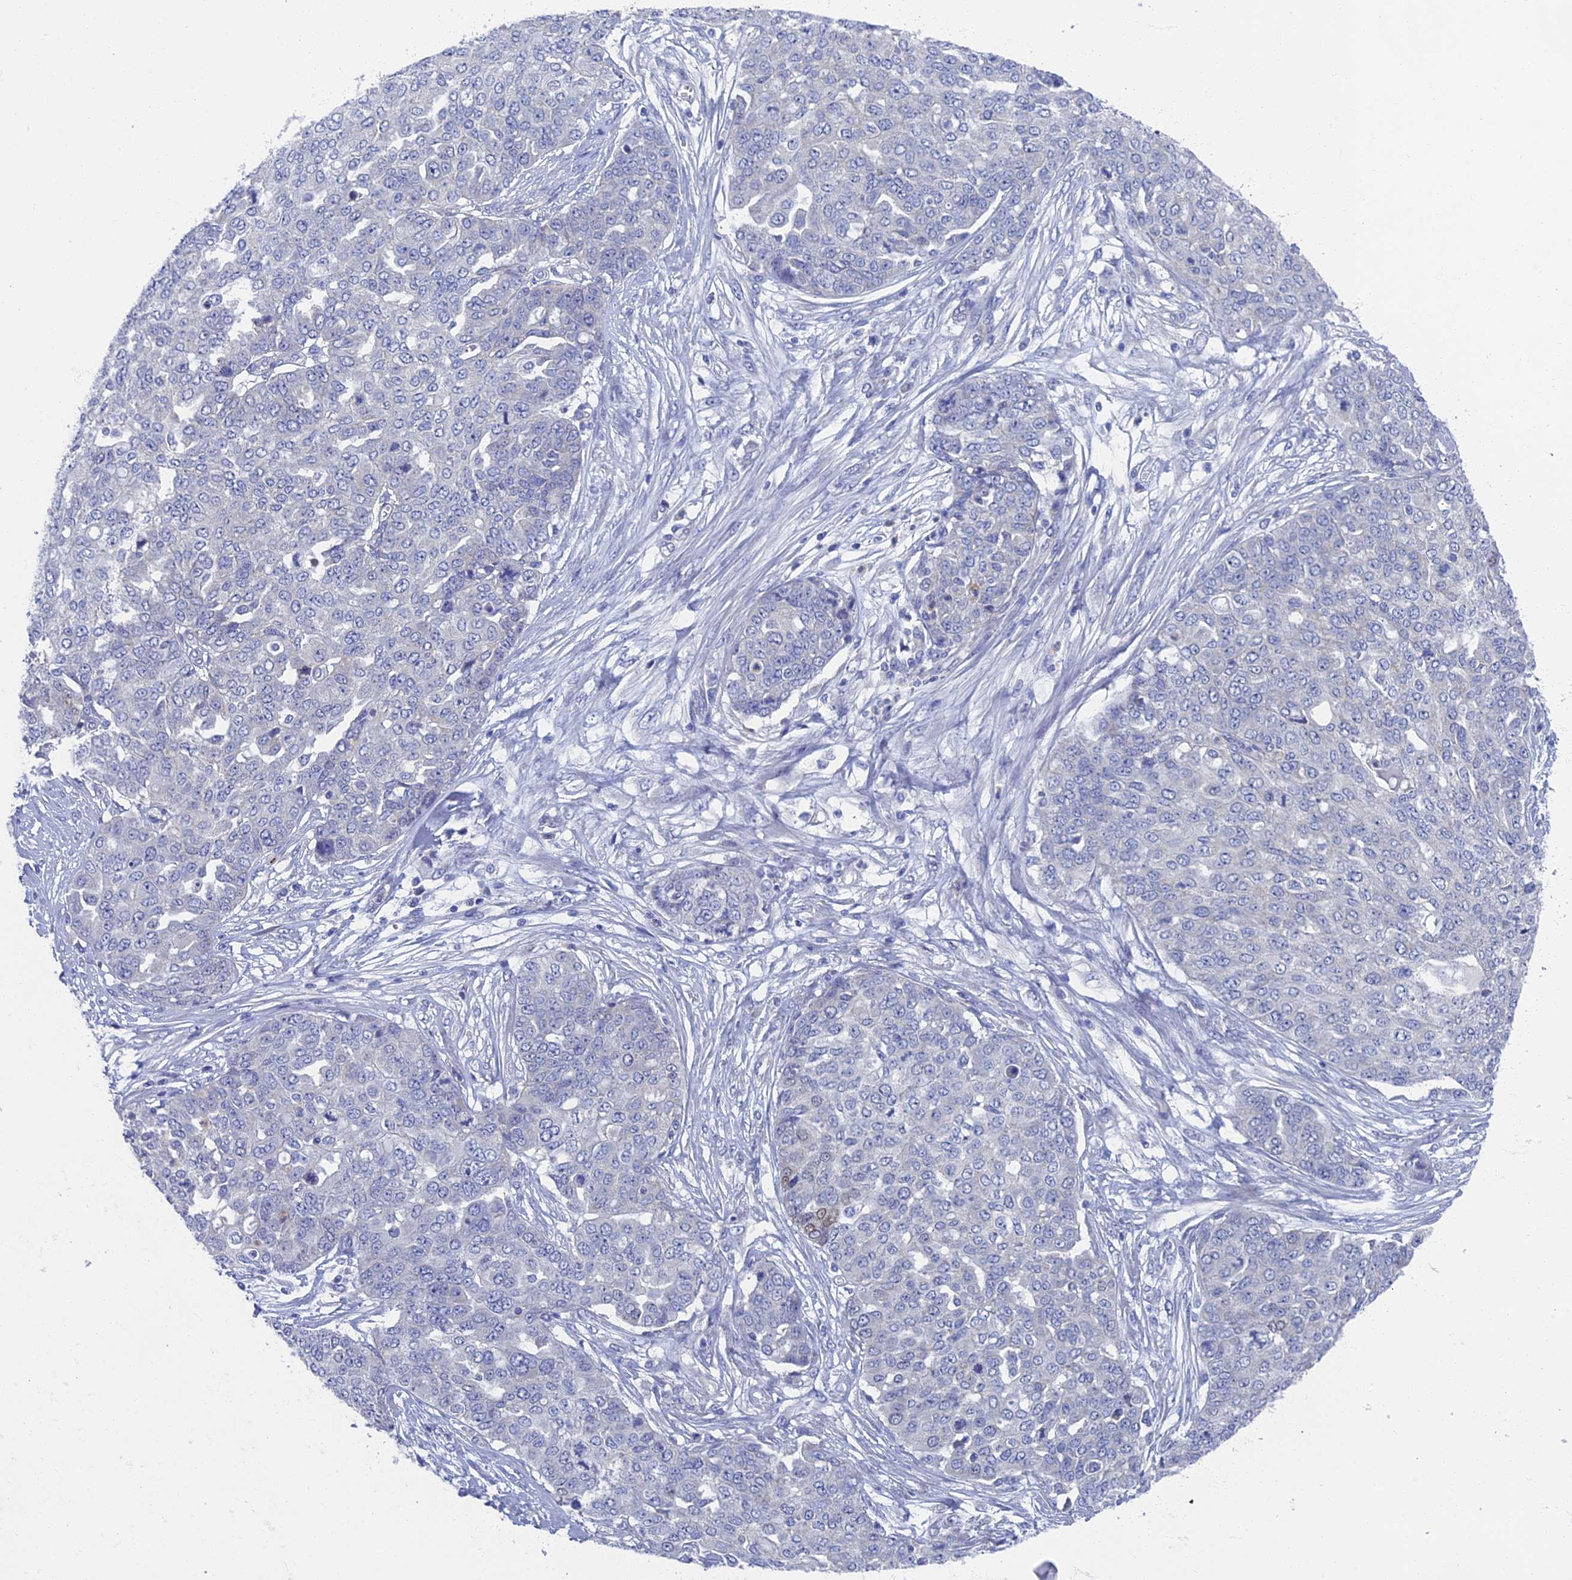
{"staining": {"intensity": "negative", "quantity": "none", "location": "none"}, "tissue": "ovarian cancer", "cell_type": "Tumor cells", "image_type": "cancer", "snomed": [{"axis": "morphology", "description": "Cystadenocarcinoma, serous, NOS"}, {"axis": "topography", "description": "Soft tissue"}, {"axis": "topography", "description": "Ovary"}], "caption": "The IHC photomicrograph has no significant positivity in tumor cells of ovarian cancer tissue.", "gene": "SPIN4", "patient": {"sex": "female", "age": 57}}